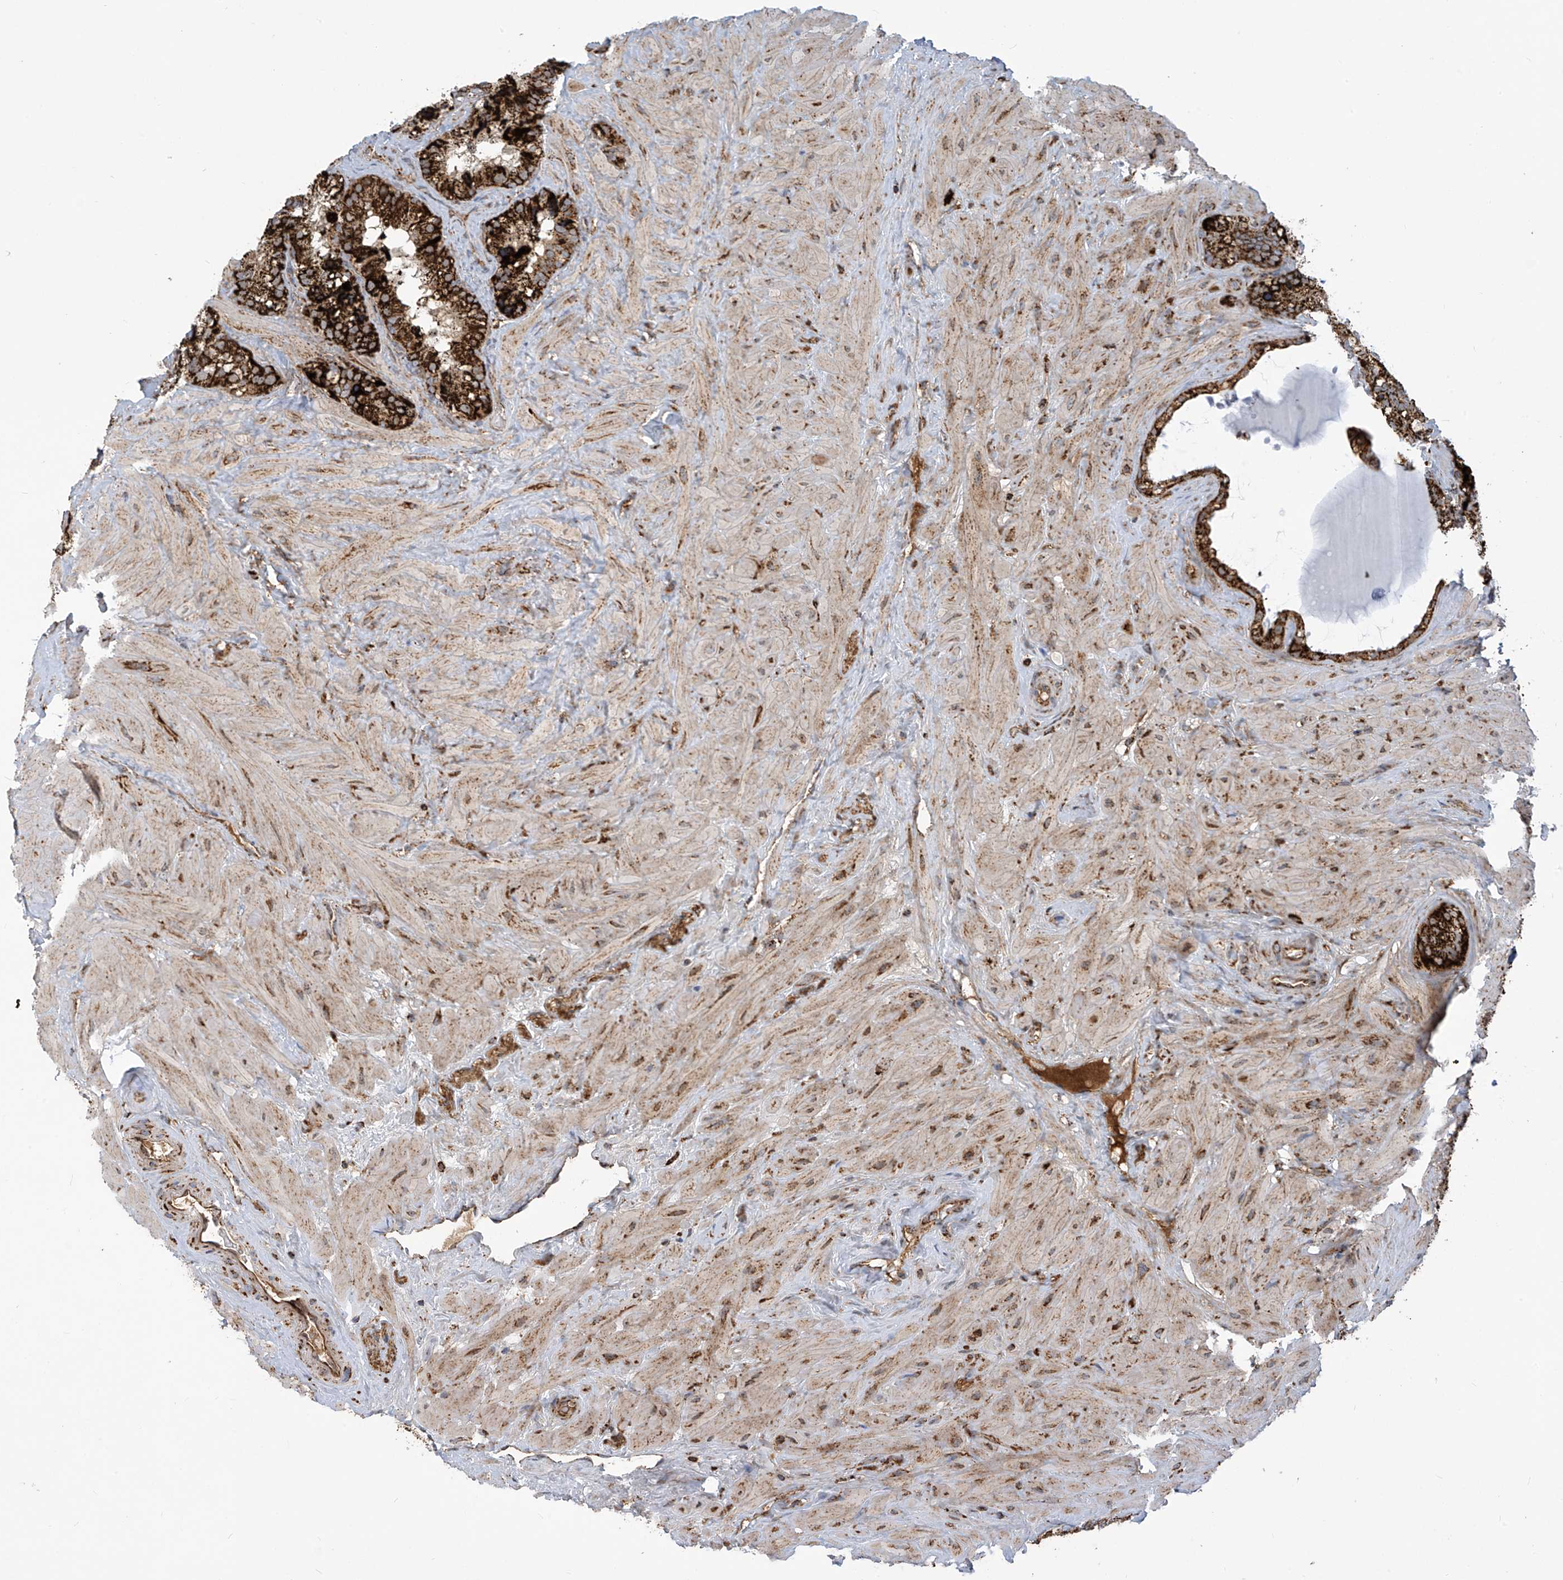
{"staining": {"intensity": "strong", "quantity": ">75%", "location": "cytoplasmic/membranous"}, "tissue": "seminal vesicle", "cell_type": "Glandular cells", "image_type": "normal", "snomed": [{"axis": "morphology", "description": "Normal tissue, NOS"}, {"axis": "topography", "description": "Prostate"}, {"axis": "topography", "description": "Seminal veicle"}], "caption": "Seminal vesicle stained for a protein (brown) shows strong cytoplasmic/membranous positive expression in approximately >75% of glandular cells.", "gene": "COX10", "patient": {"sex": "male", "age": 68}}